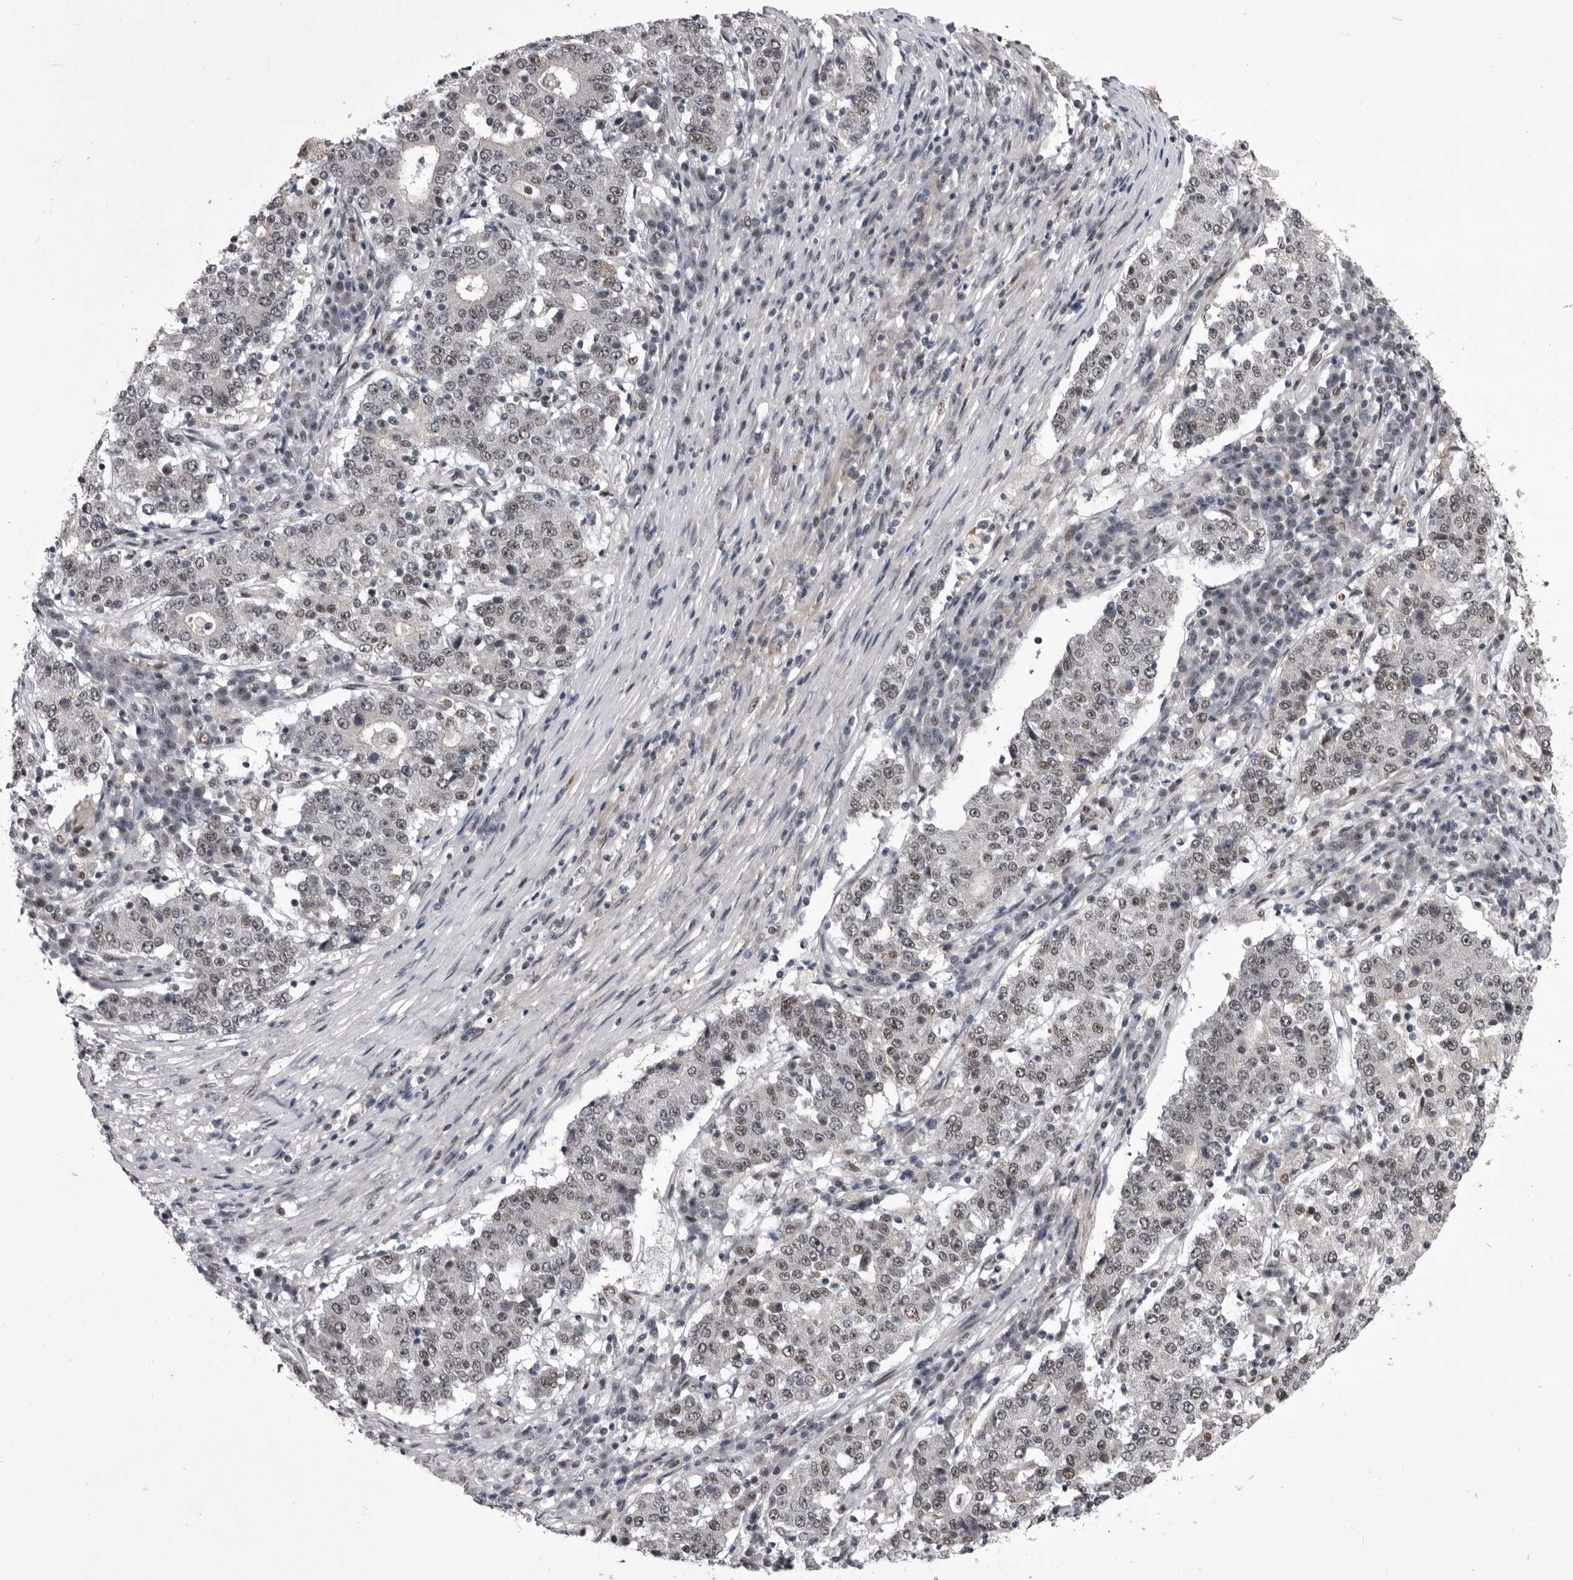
{"staining": {"intensity": "negative", "quantity": "none", "location": "none"}, "tissue": "stomach cancer", "cell_type": "Tumor cells", "image_type": "cancer", "snomed": [{"axis": "morphology", "description": "Adenocarcinoma, NOS"}, {"axis": "topography", "description": "Stomach"}], "caption": "Immunohistochemical staining of stomach adenocarcinoma demonstrates no significant staining in tumor cells. (DAB immunohistochemistry (IHC) visualized using brightfield microscopy, high magnification).", "gene": "PRPF3", "patient": {"sex": "male", "age": 59}}